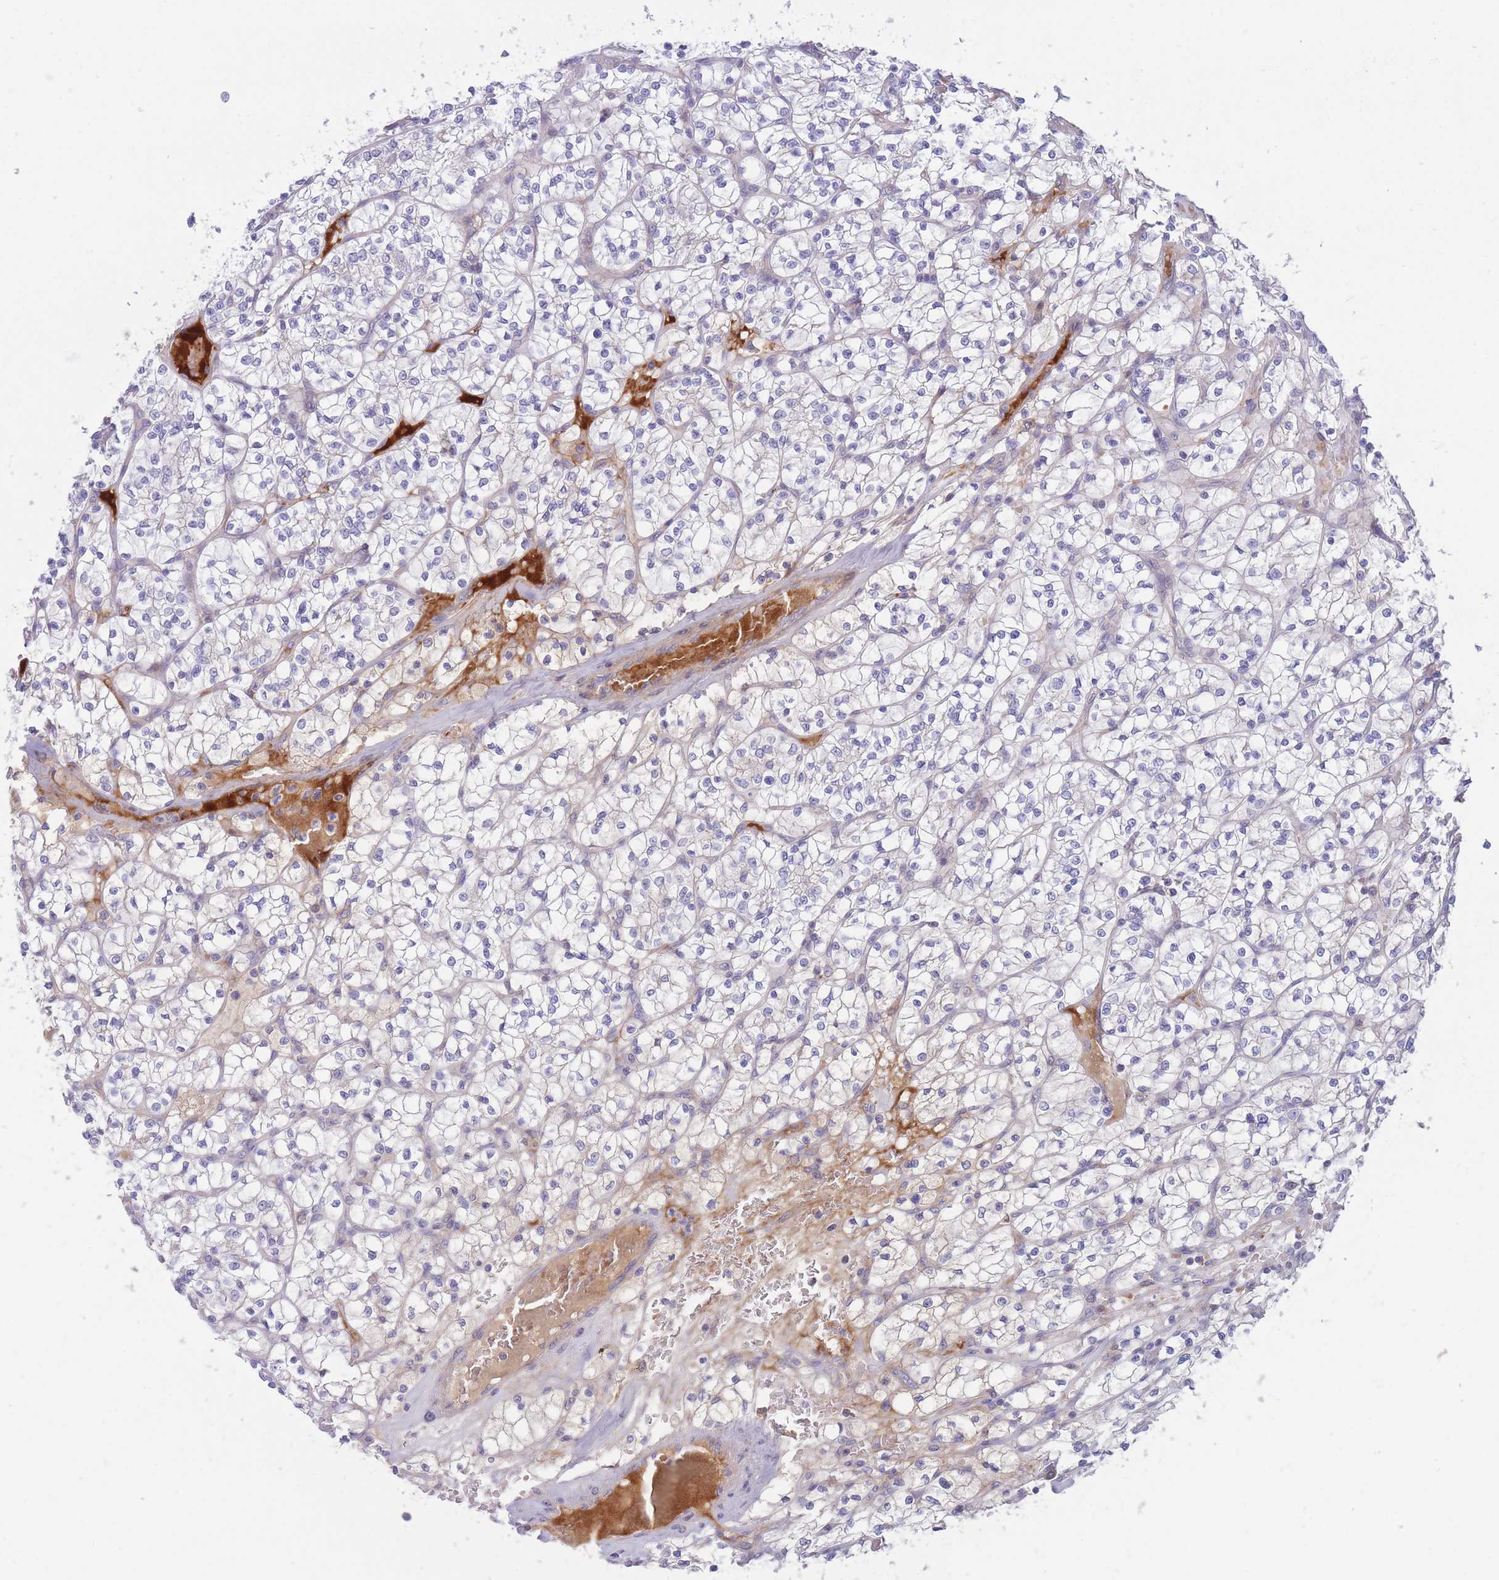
{"staining": {"intensity": "negative", "quantity": "none", "location": "none"}, "tissue": "renal cancer", "cell_type": "Tumor cells", "image_type": "cancer", "snomed": [{"axis": "morphology", "description": "Adenocarcinoma, NOS"}, {"axis": "topography", "description": "Kidney"}], "caption": "DAB immunohistochemical staining of human adenocarcinoma (renal) reveals no significant staining in tumor cells. The staining is performed using DAB brown chromogen with nuclei counter-stained in using hematoxylin.", "gene": "APOL4", "patient": {"sex": "female", "age": 64}}